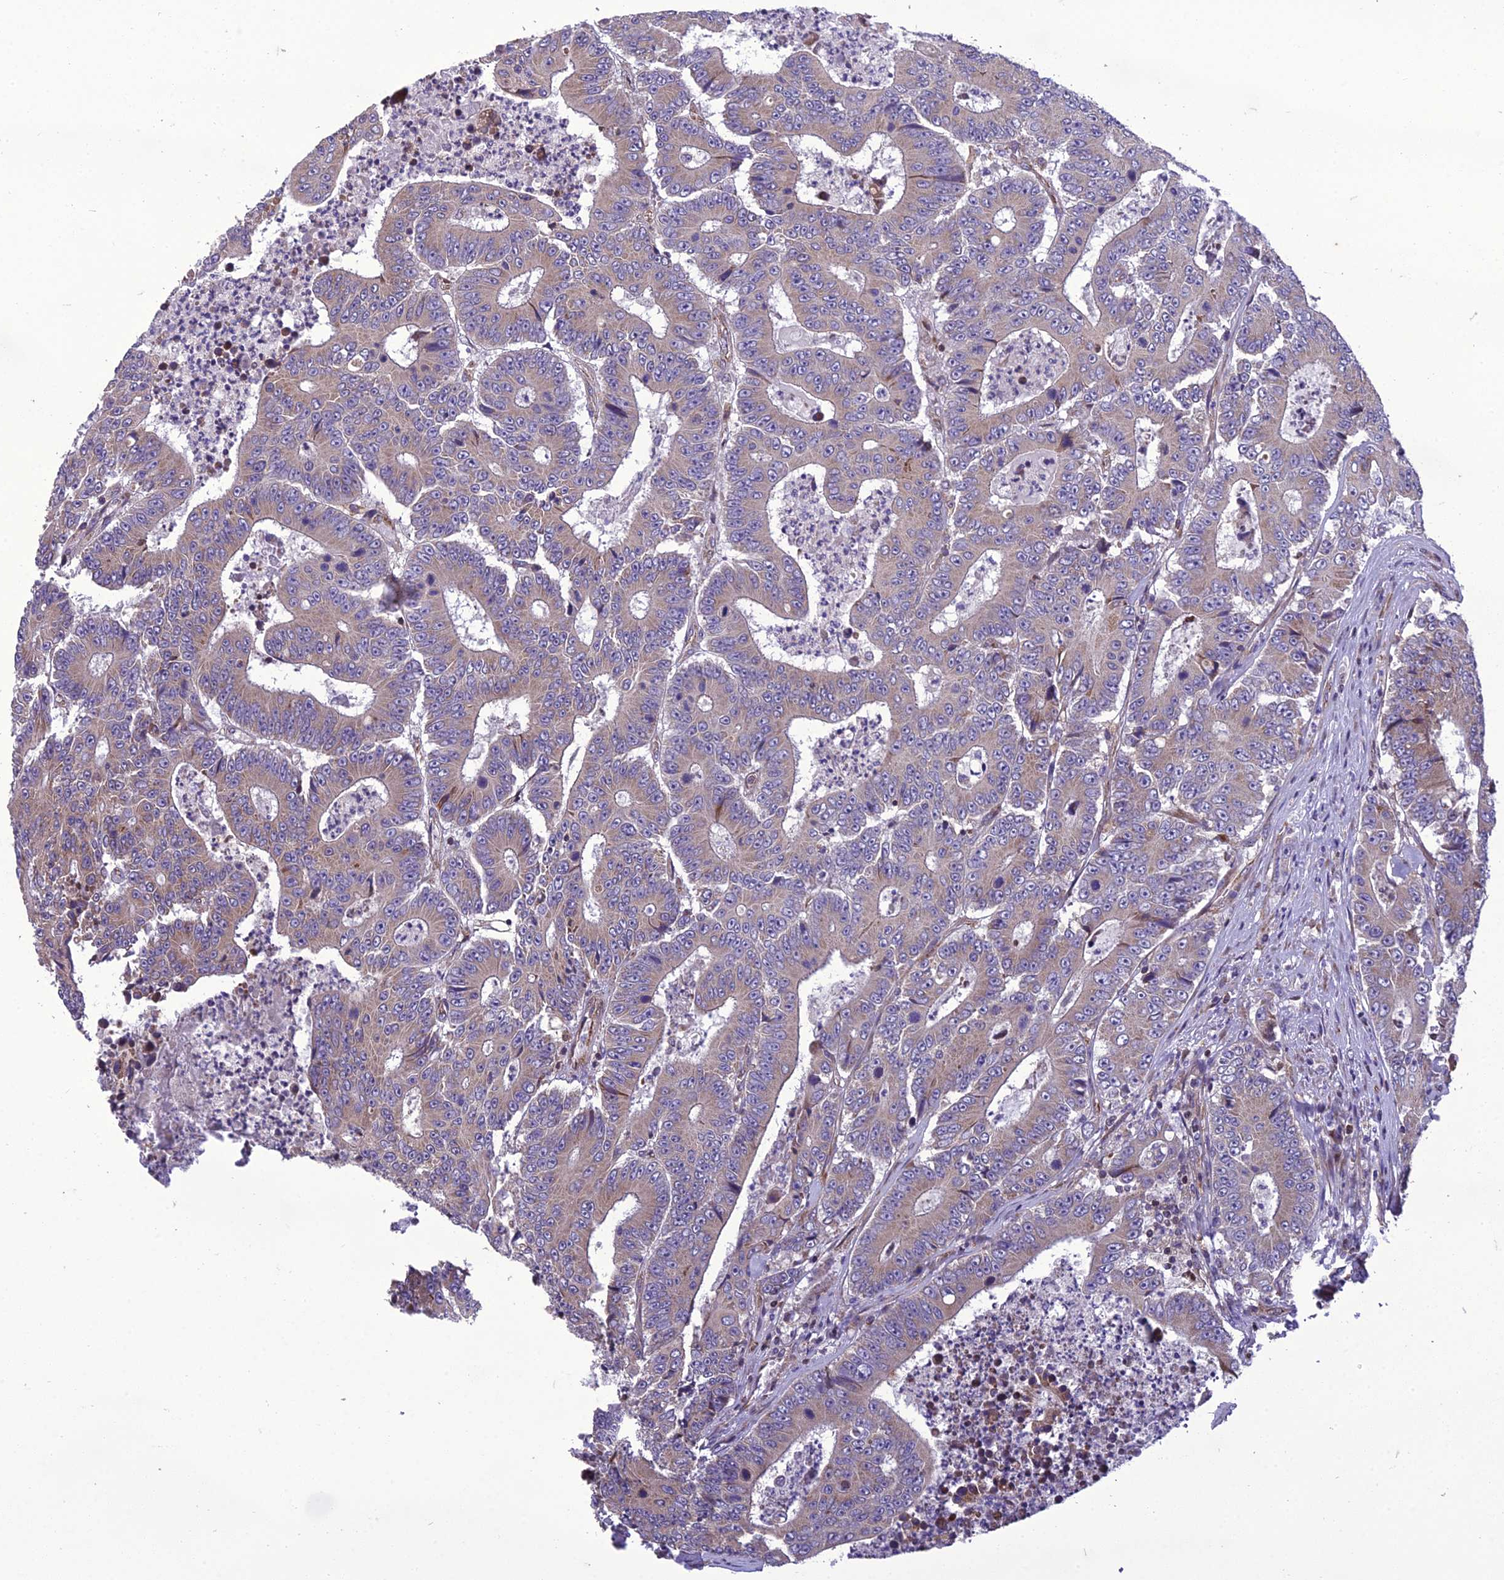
{"staining": {"intensity": "weak", "quantity": "25%-75%", "location": "cytoplasmic/membranous"}, "tissue": "colorectal cancer", "cell_type": "Tumor cells", "image_type": "cancer", "snomed": [{"axis": "morphology", "description": "Adenocarcinoma, NOS"}, {"axis": "topography", "description": "Colon"}], "caption": "Brown immunohistochemical staining in colorectal adenocarcinoma exhibits weak cytoplasmic/membranous staining in about 25%-75% of tumor cells. The staining is performed using DAB brown chromogen to label protein expression. The nuclei are counter-stained blue using hematoxylin.", "gene": "GIMAP1", "patient": {"sex": "male", "age": 83}}